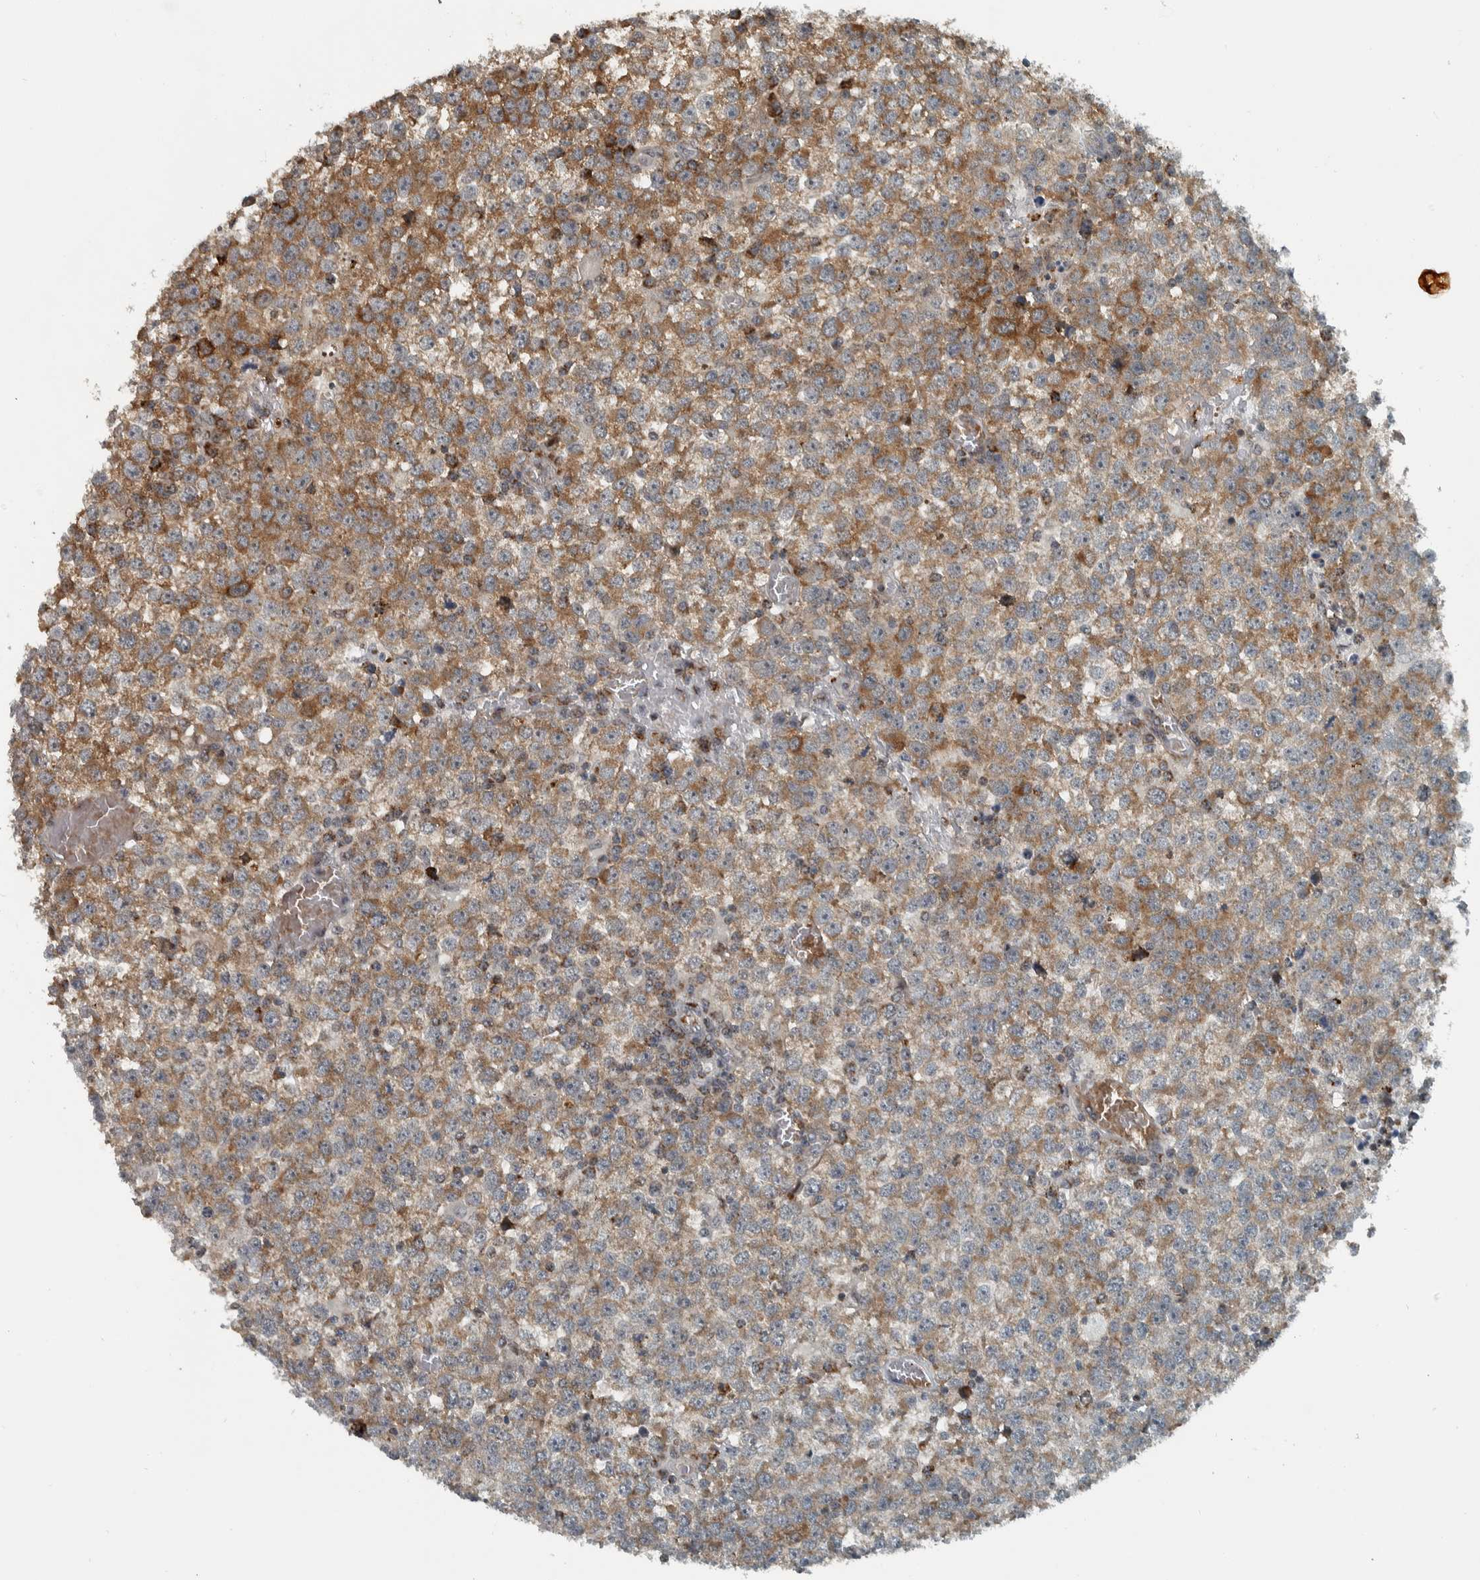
{"staining": {"intensity": "moderate", "quantity": ">75%", "location": "cytoplasmic/membranous"}, "tissue": "testis cancer", "cell_type": "Tumor cells", "image_type": "cancer", "snomed": [{"axis": "morphology", "description": "Seminoma, NOS"}, {"axis": "topography", "description": "Testis"}], "caption": "A photomicrograph of human seminoma (testis) stained for a protein exhibits moderate cytoplasmic/membranous brown staining in tumor cells. The staining was performed using DAB, with brown indicating positive protein expression. Nuclei are stained blue with hematoxylin.", "gene": "PPM1K", "patient": {"sex": "male", "age": 65}}